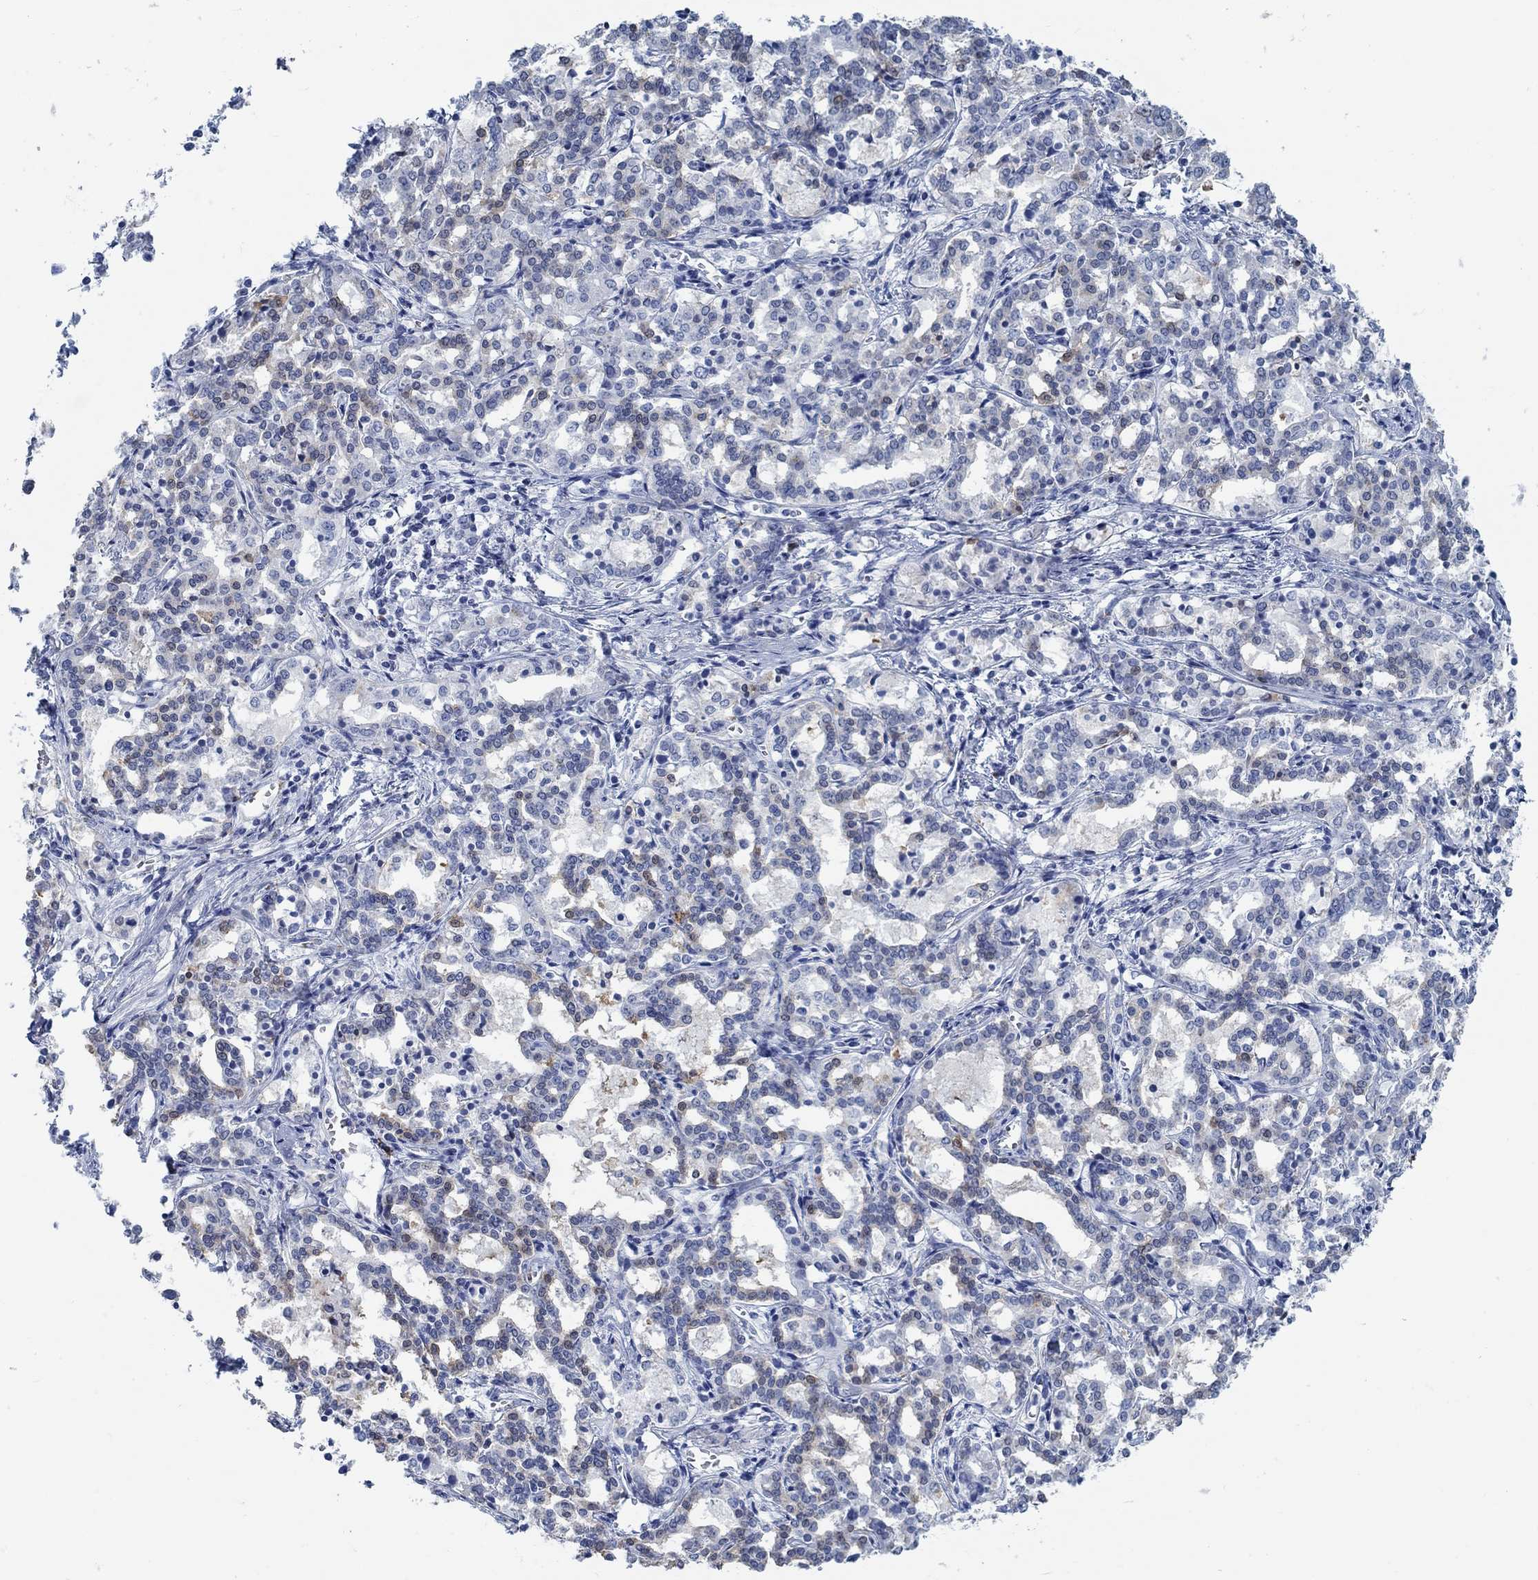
{"staining": {"intensity": "moderate", "quantity": "<25%", "location": "cytoplasmic/membranous,nuclear"}, "tissue": "liver cancer", "cell_type": "Tumor cells", "image_type": "cancer", "snomed": [{"axis": "morphology", "description": "Cholangiocarcinoma"}, {"axis": "topography", "description": "Liver"}], "caption": "Human liver cancer (cholangiocarcinoma) stained for a protein (brown) exhibits moderate cytoplasmic/membranous and nuclear positive positivity in approximately <25% of tumor cells.", "gene": "TEKT4", "patient": {"sex": "female", "age": 47}}